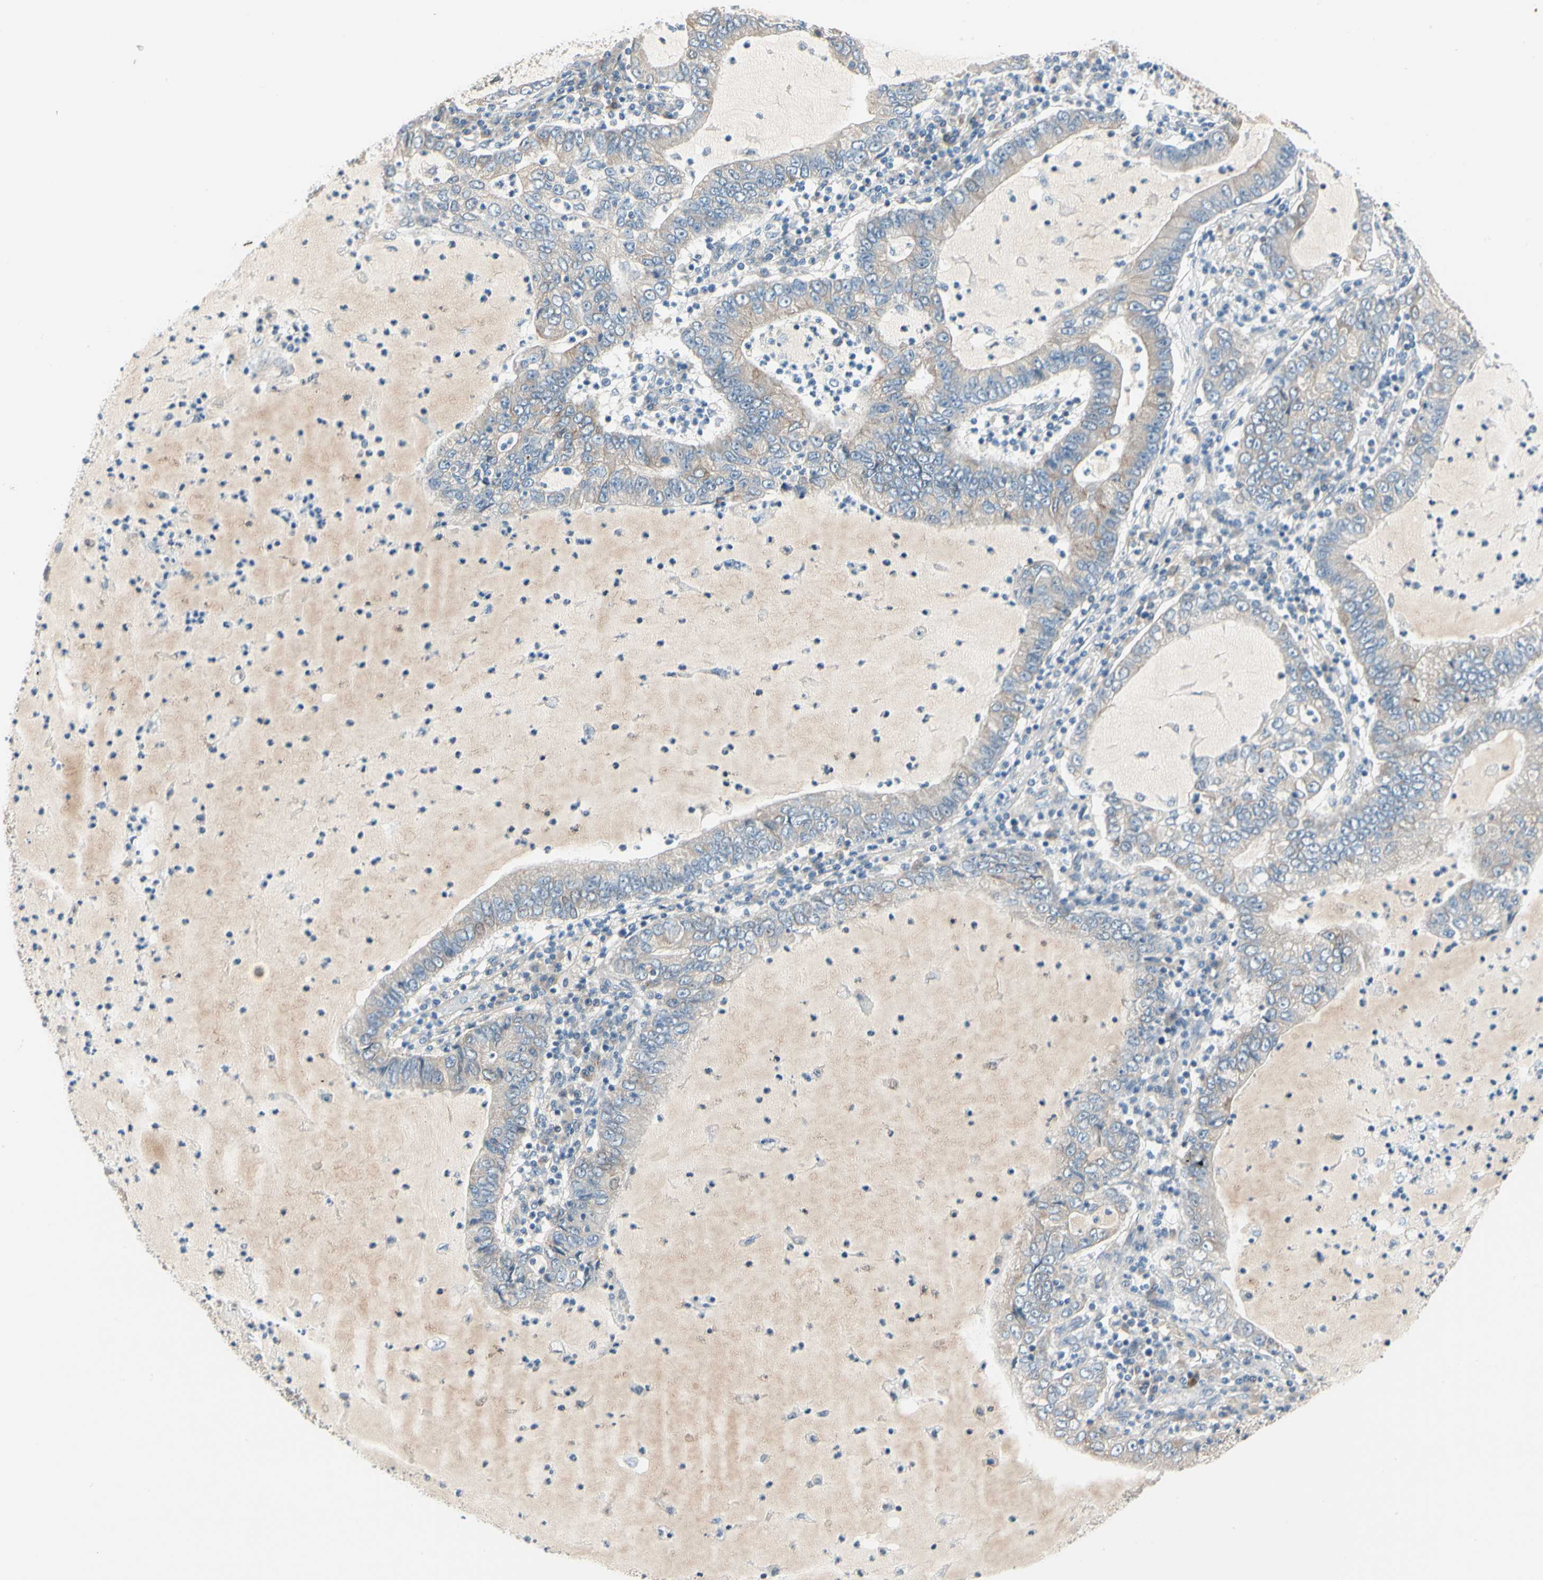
{"staining": {"intensity": "weak", "quantity": "<25%", "location": "cytoplasmic/membranous"}, "tissue": "lung cancer", "cell_type": "Tumor cells", "image_type": "cancer", "snomed": [{"axis": "morphology", "description": "Adenocarcinoma, NOS"}, {"axis": "topography", "description": "Lung"}], "caption": "Protein analysis of lung cancer (adenocarcinoma) reveals no significant expression in tumor cells.", "gene": "DUSP12", "patient": {"sex": "female", "age": 51}}